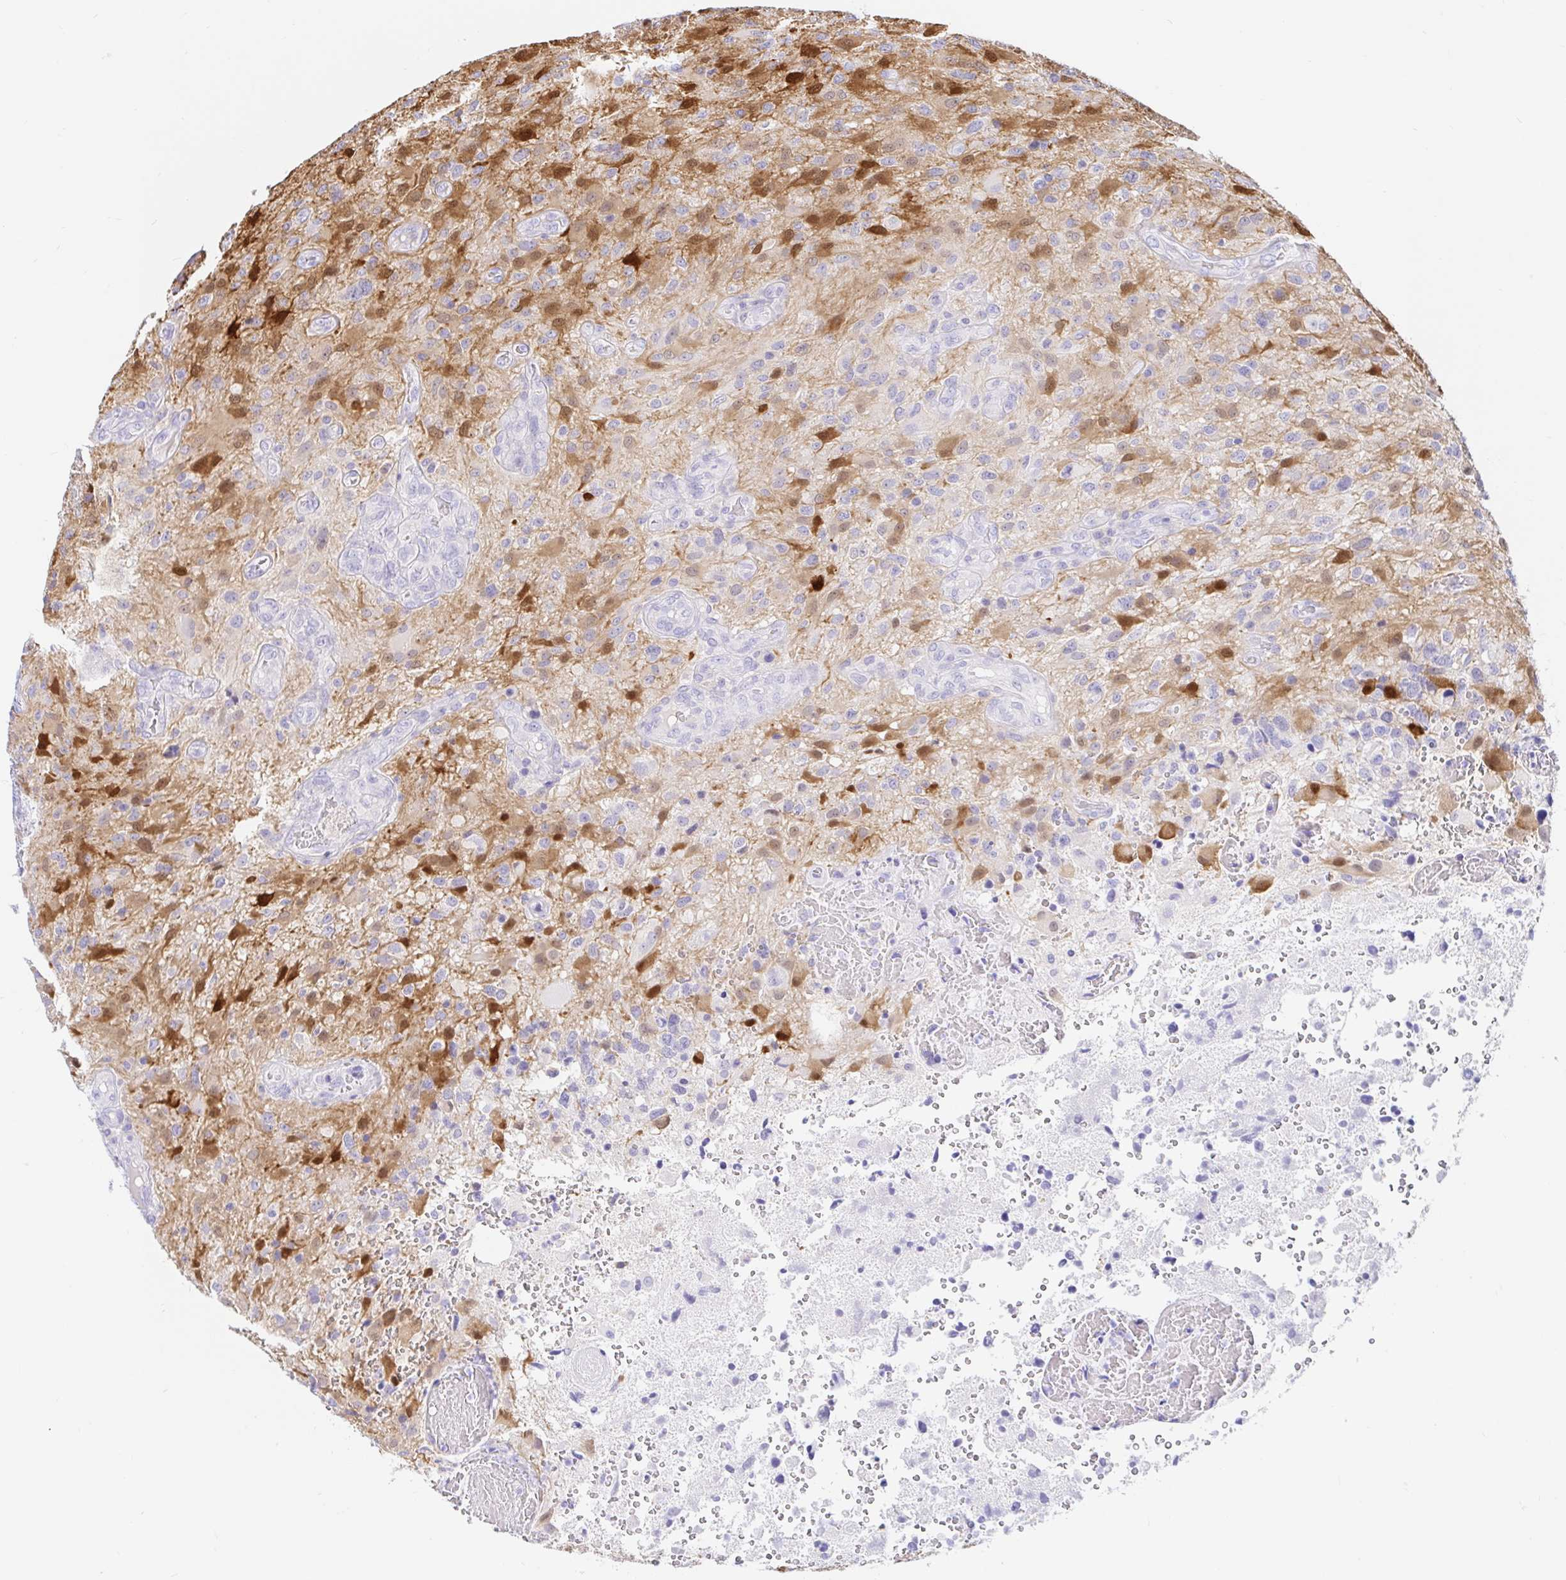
{"staining": {"intensity": "moderate", "quantity": "<25%", "location": "cytoplasmic/membranous,nuclear"}, "tissue": "glioma", "cell_type": "Tumor cells", "image_type": "cancer", "snomed": [{"axis": "morphology", "description": "Glioma, malignant, High grade"}, {"axis": "topography", "description": "Brain"}], "caption": "Immunohistochemistry (IHC) of human high-grade glioma (malignant) reveals low levels of moderate cytoplasmic/membranous and nuclear expression in about <25% of tumor cells. (DAB (3,3'-diaminobenzidine) IHC, brown staining for protein, blue staining for nuclei).", "gene": "PPP1R1B", "patient": {"sex": "male", "age": 53}}